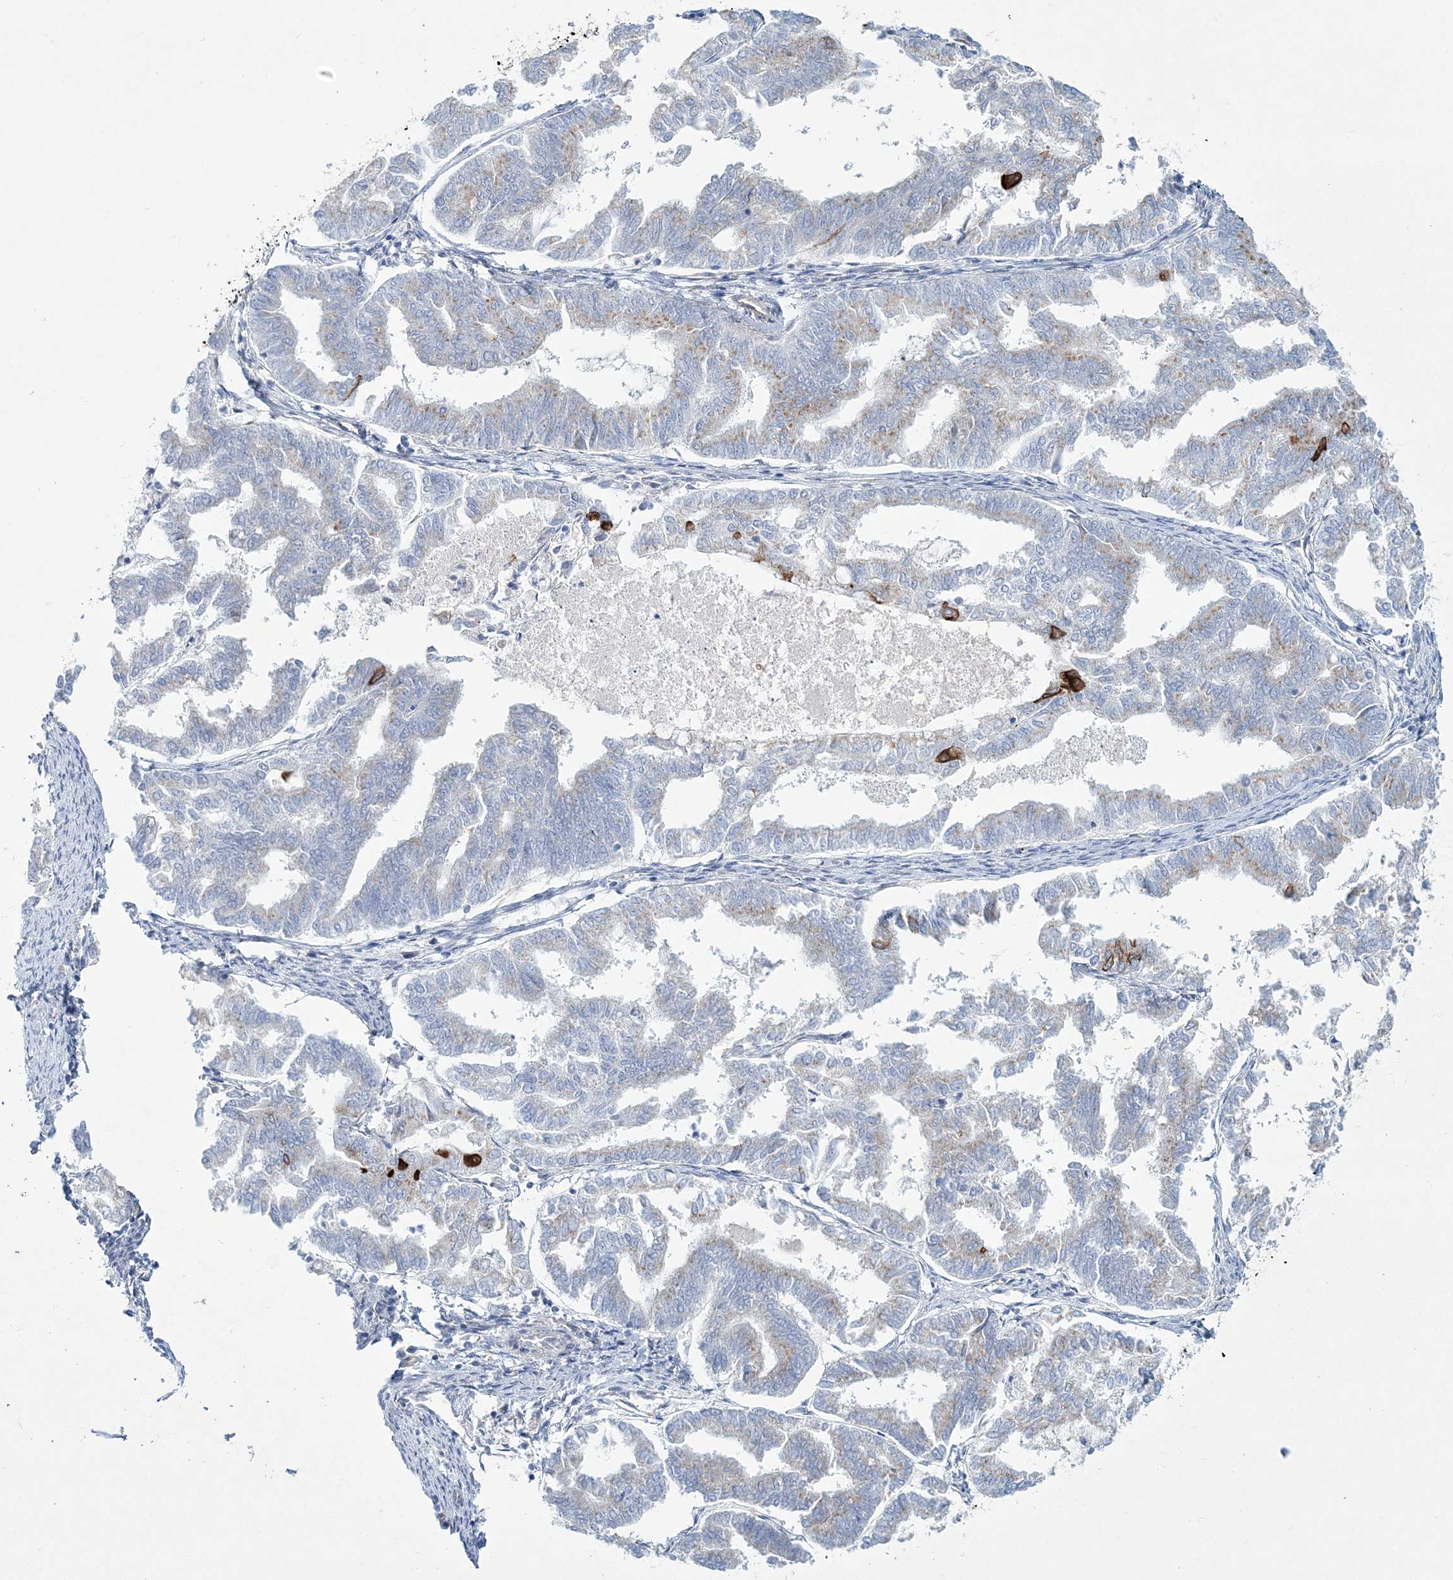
{"staining": {"intensity": "strong", "quantity": "<25%", "location": "cytoplasmic/membranous"}, "tissue": "endometrial cancer", "cell_type": "Tumor cells", "image_type": "cancer", "snomed": [{"axis": "morphology", "description": "Adenocarcinoma, NOS"}, {"axis": "topography", "description": "Endometrium"}], "caption": "Tumor cells exhibit strong cytoplasmic/membranous expression in approximately <25% of cells in endometrial adenocarcinoma. (Stains: DAB in brown, nuclei in blue, Microscopy: brightfield microscopy at high magnification).", "gene": "ADGRL1", "patient": {"sex": "female", "age": 79}}